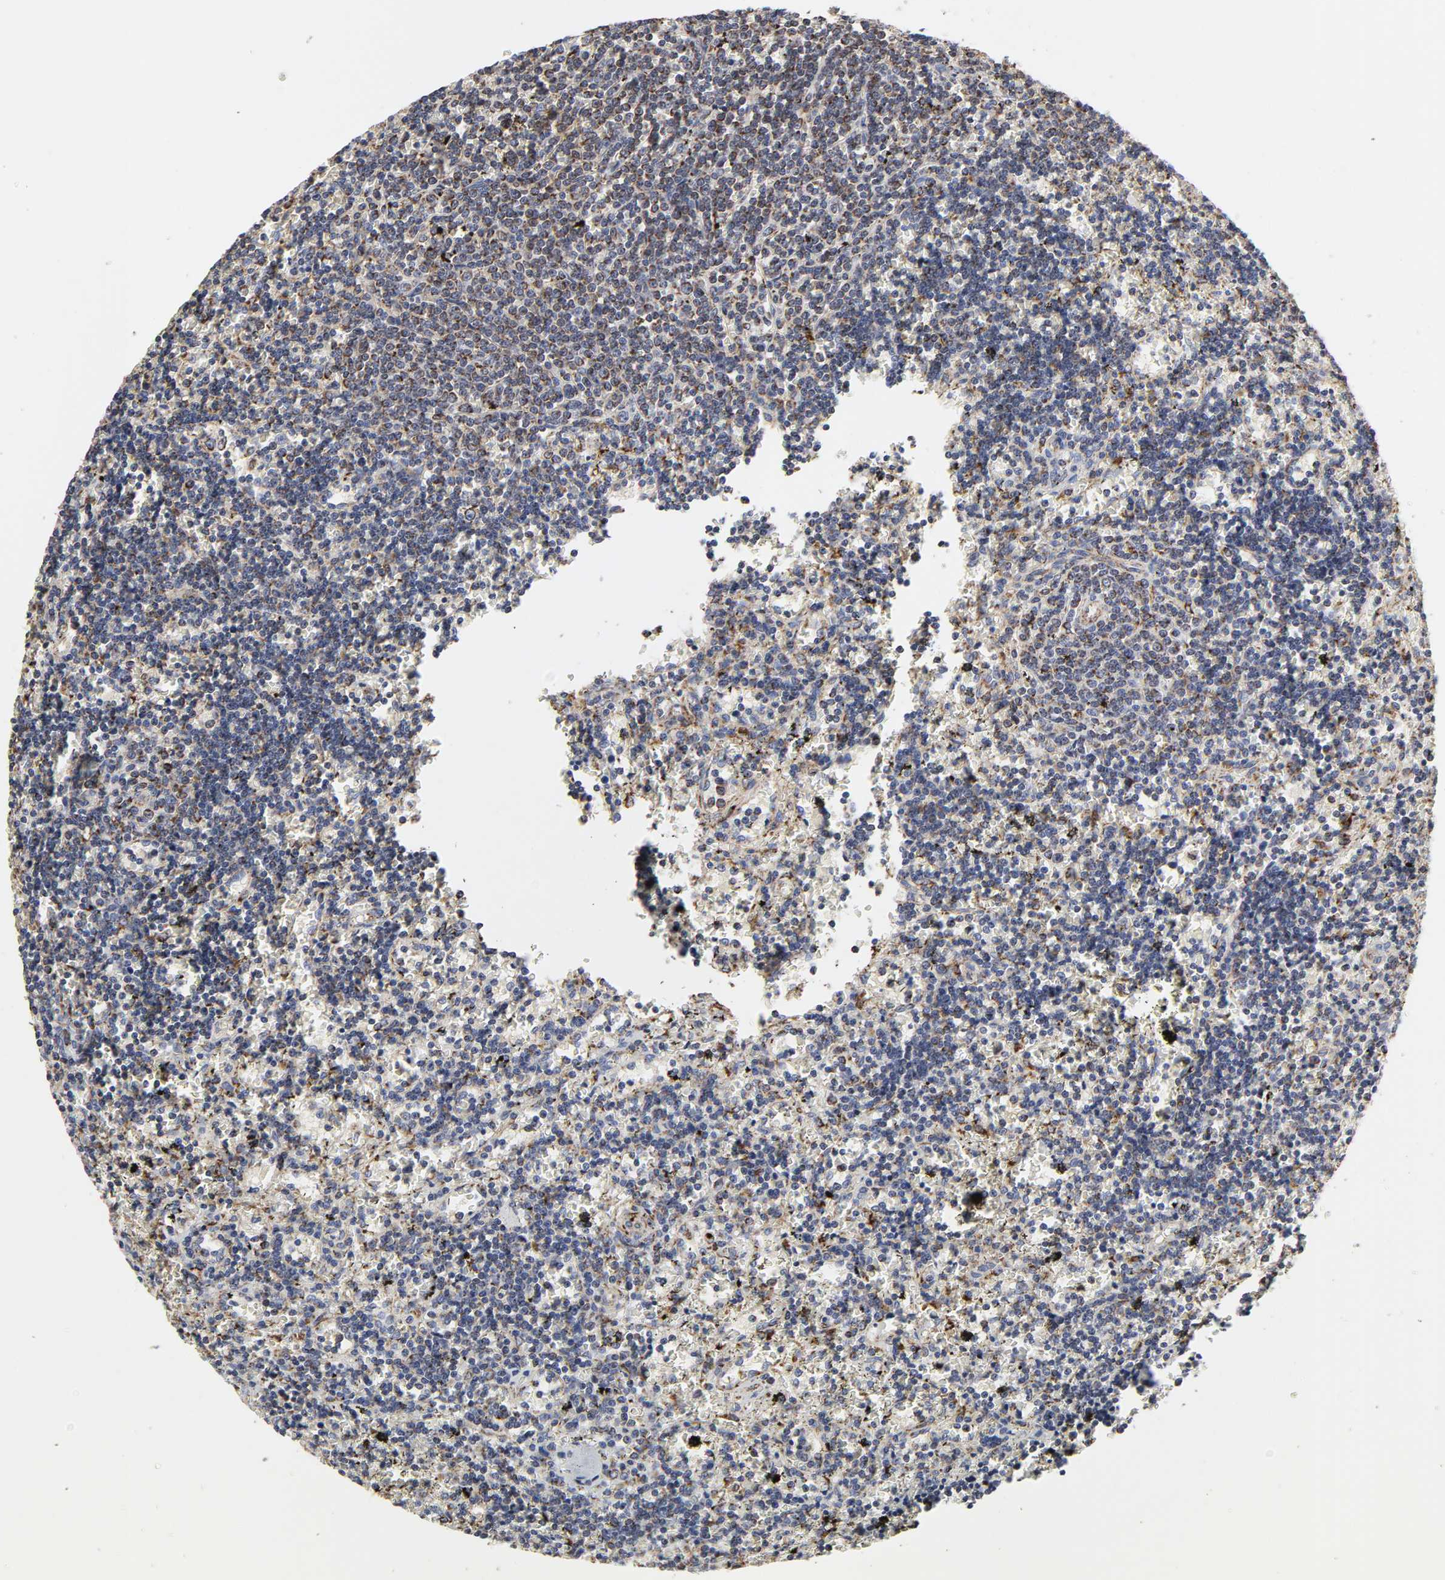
{"staining": {"intensity": "negative", "quantity": "none", "location": "none"}, "tissue": "lymphoma", "cell_type": "Tumor cells", "image_type": "cancer", "snomed": [{"axis": "morphology", "description": "Malignant lymphoma, non-Hodgkin's type, Low grade"}, {"axis": "topography", "description": "Spleen"}], "caption": "This is an IHC photomicrograph of lymphoma. There is no positivity in tumor cells.", "gene": "COX6B1", "patient": {"sex": "male", "age": 60}}